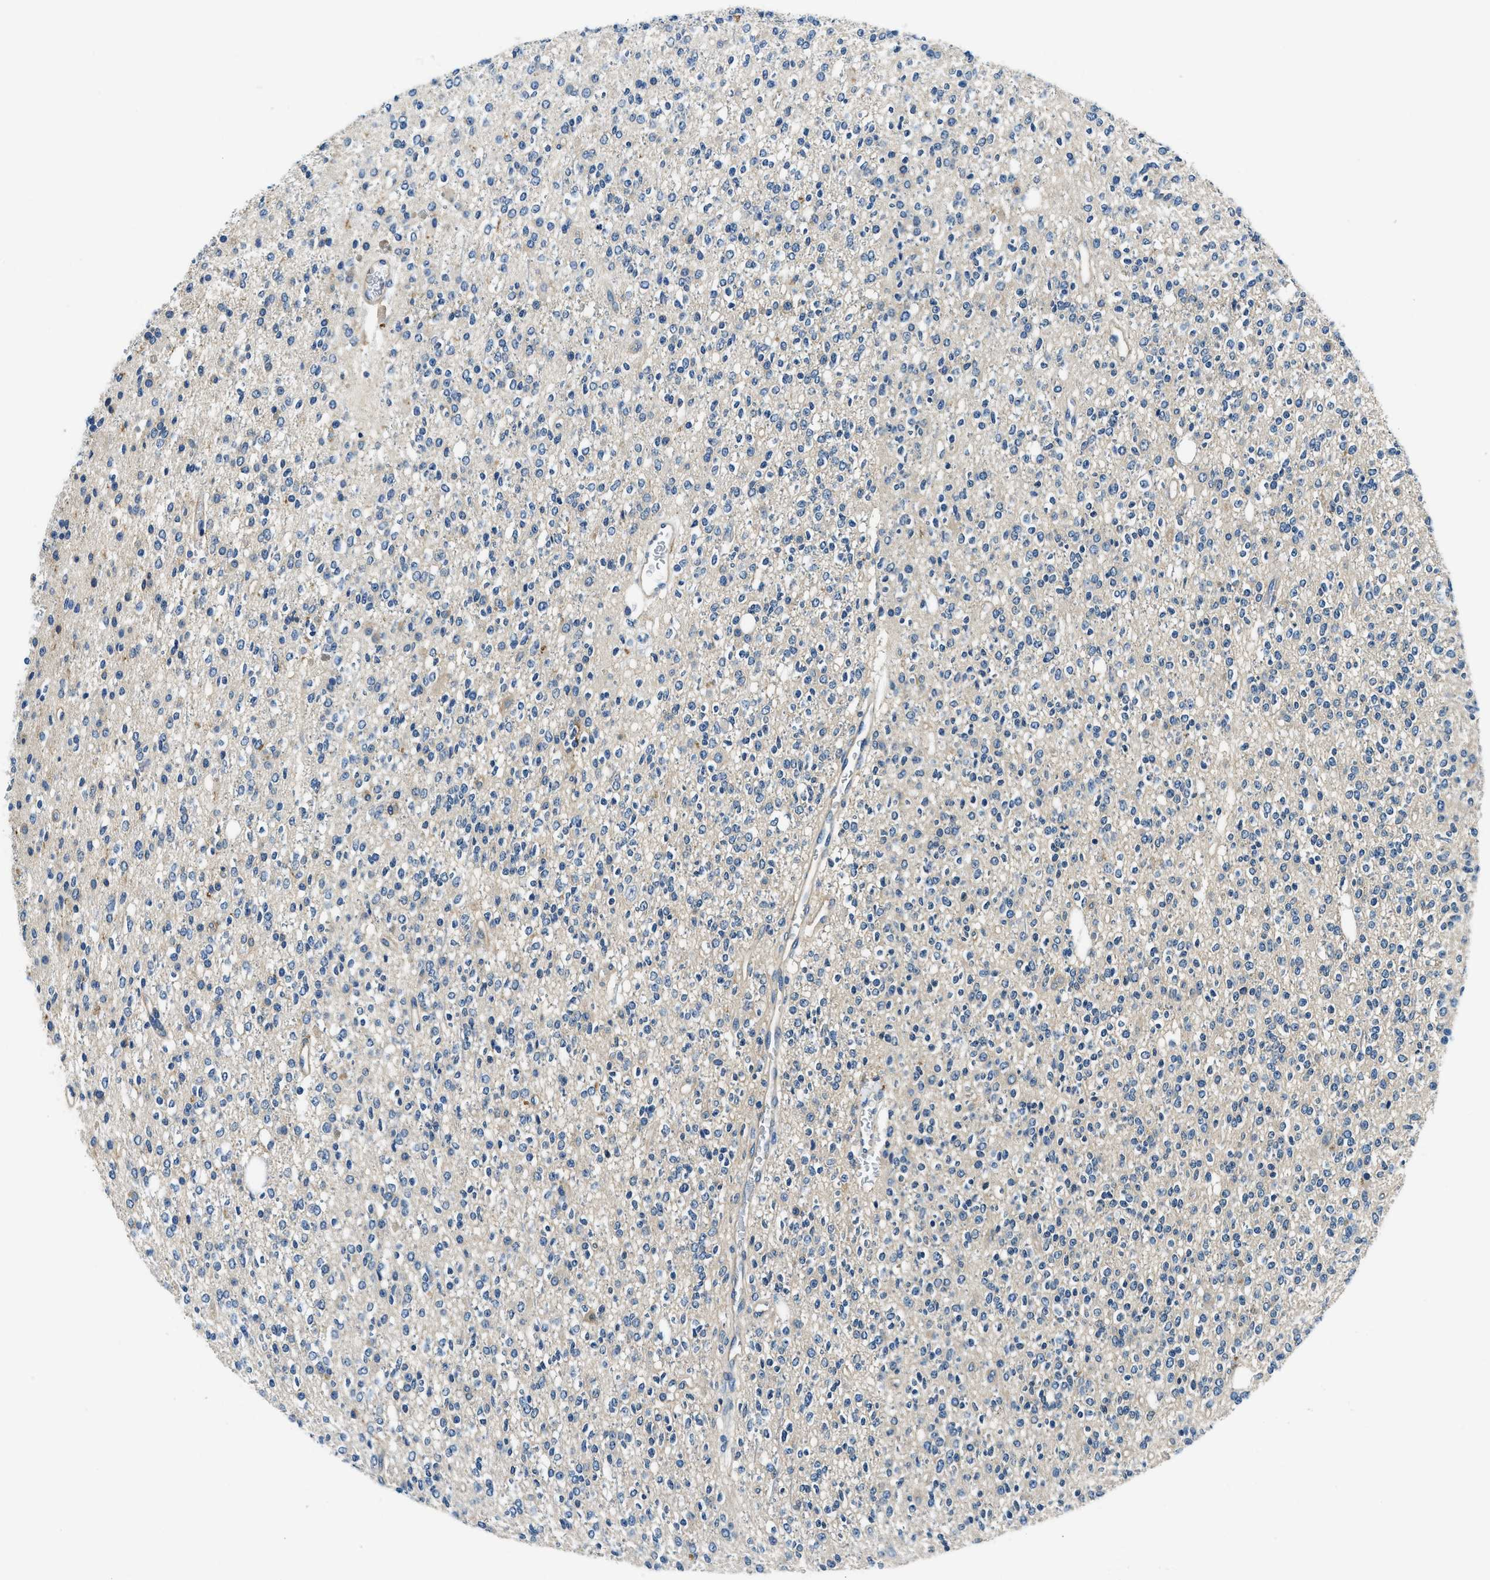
{"staining": {"intensity": "negative", "quantity": "none", "location": "none"}, "tissue": "glioma", "cell_type": "Tumor cells", "image_type": "cancer", "snomed": [{"axis": "morphology", "description": "Glioma, malignant, High grade"}, {"axis": "topography", "description": "Brain"}], "caption": "The IHC image has no significant staining in tumor cells of glioma tissue.", "gene": "TWF1", "patient": {"sex": "male", "age": 34}}